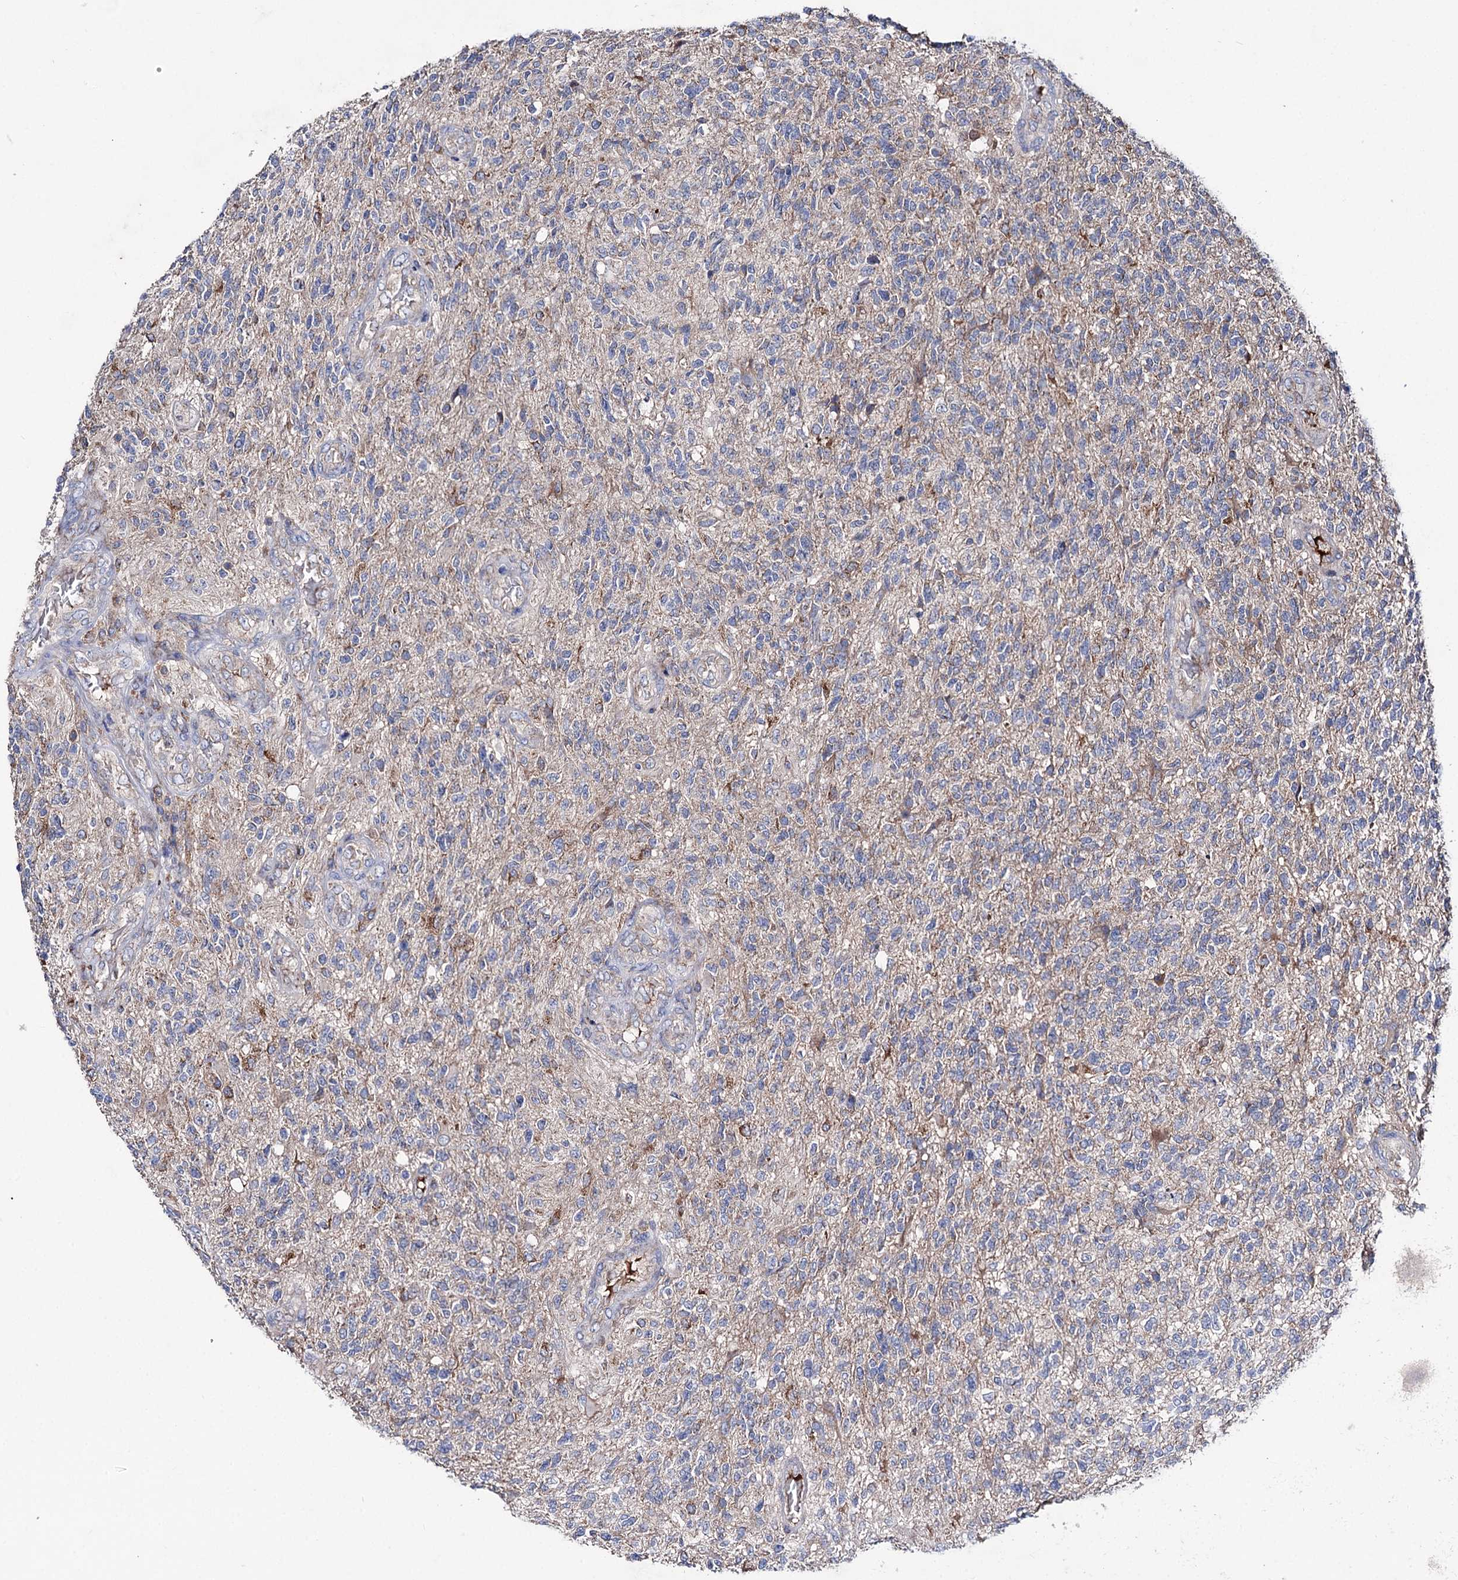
{"staining": {"intensity": "negative", "quantity": "none", "location": "none"}, "tissue": "glioma", "cell_type": "Tumor cells", "image_type": "cancer", "snomed": [{"axis": "morphology", "description": "Glioma, malignant, High grade"}, {"axis": "topography", "description": "Brain"}], "caption": "Immunohistochemistry of human glioma exhibits no expression in tumor cells. The staining was performed using DAB (3,3'-diaminobenzidine) to visualize the protein expression in brown, while the nuclei were stained in blue with hematoxylin (Magnification: 20x).", "gene": "CLPB", "patient": {"sex": "male", "age": 56}}